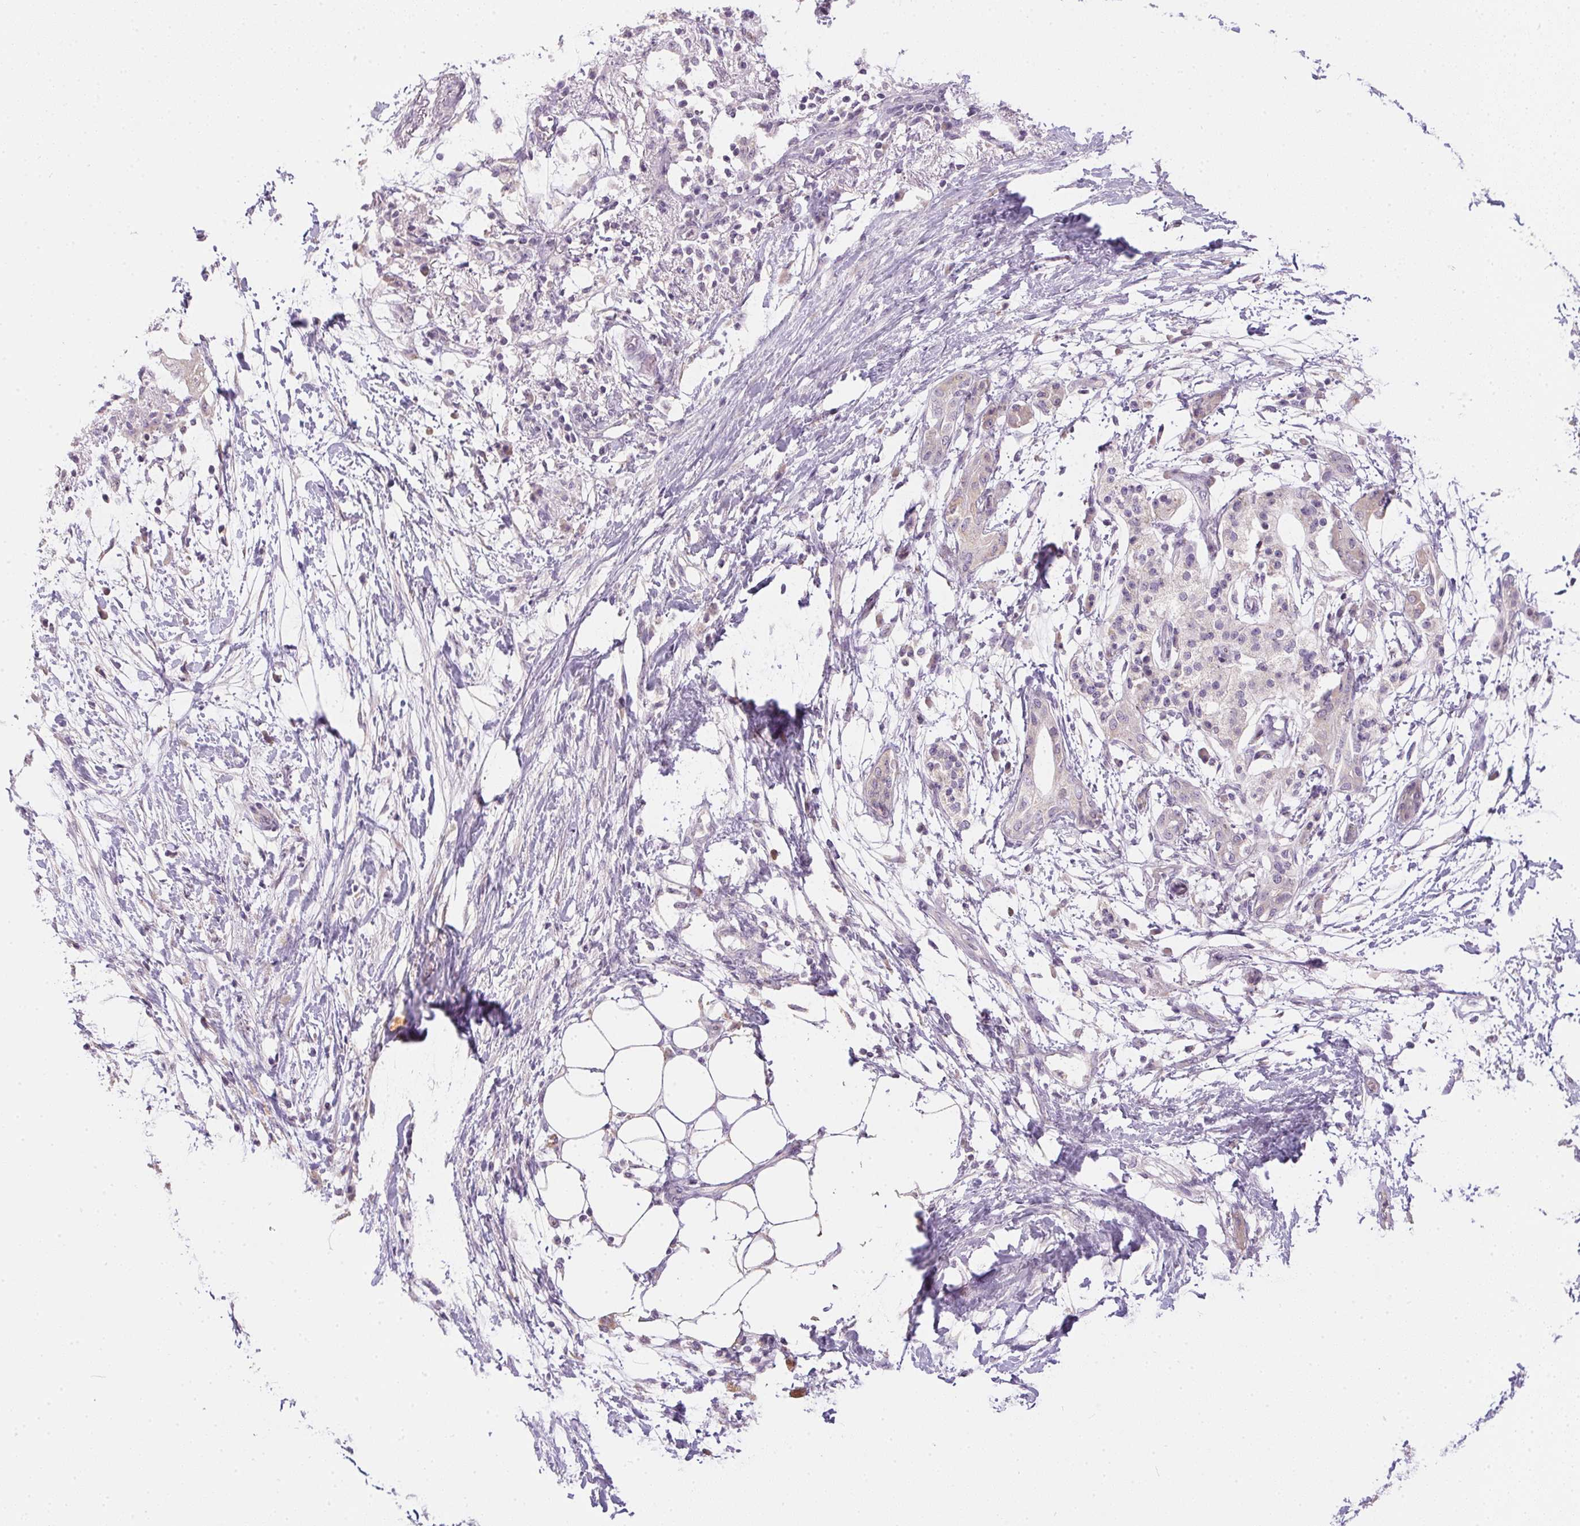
{"staining": {"intensity": "negative", "quantity": "none", "location": "none"}, "tissue": "pancreatic cancer", "cell_type": "Tumor cells", "image_type": "cancer", "snomed": [{"axis": "morphology", "description": "Adenocarcinoma, NOS"}, {"axis": "topography", "description": "Pancreas"}], "caption": "This is an IHC histopathology image of pancreatic cancer. There is no staining in tumor cells.", "gene": "SPACA9", "patient": {"sex": "female", "age": 72}}